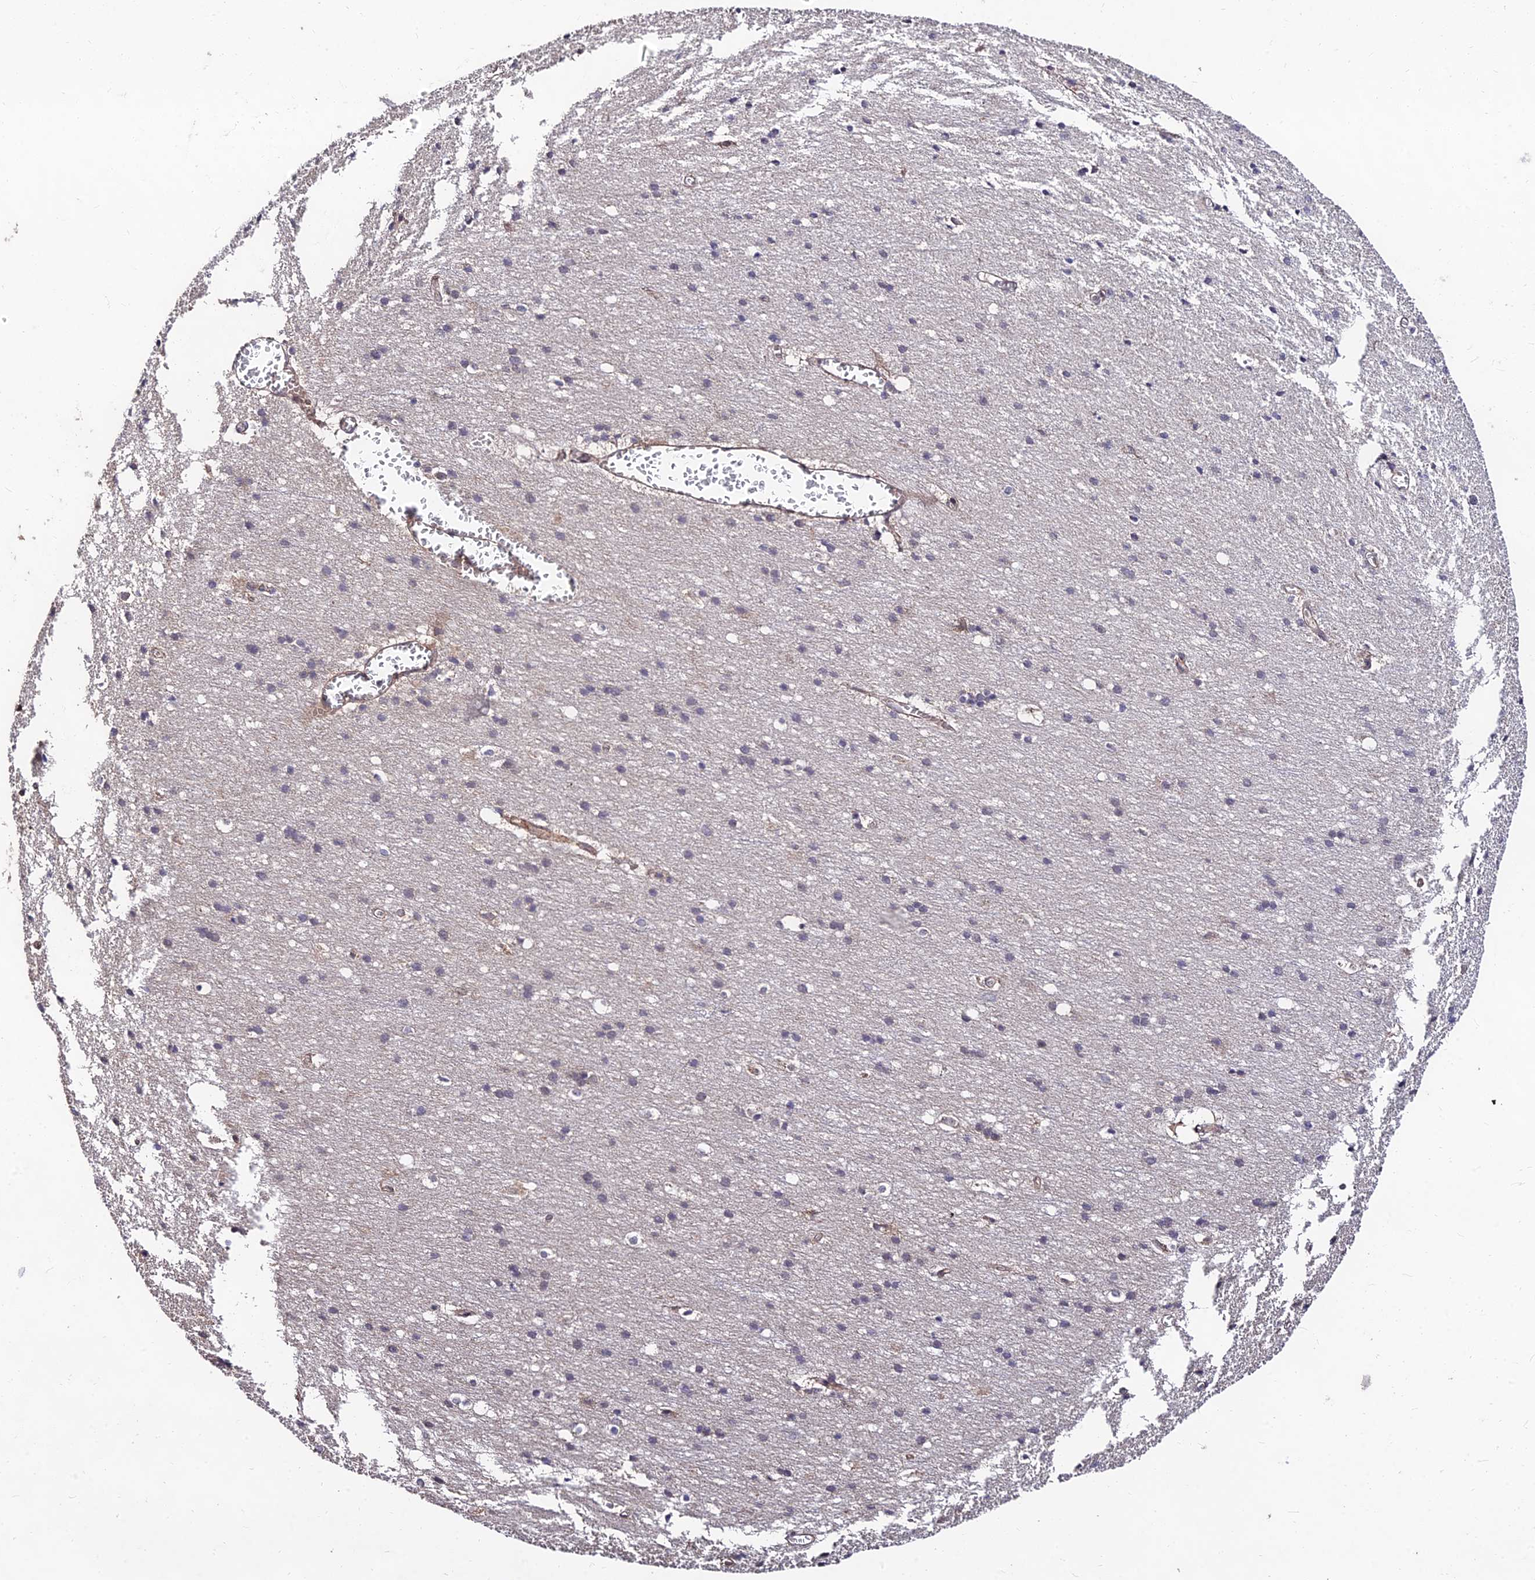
{"staining": {"intensity": "moderate", "quantity": ">75%", "location": "cytoplasmic/membranous"}, "tissue": "cerebral cortex", "cell_type": "Endothelial cells", "image_type": "normal", "snomed": [{"axis": "morphology", "description": "Normal tissue, NOS"}, {"axis": "topography", "description": "Cerebral cortex"}], "caption": "Immunohistochemical staining of unremarkable cerebral cortex demonstrates medium levels of moderate cytoplasmic/membranous expression in approximately >75% of endothelial cells. The staining was performed using DAB (3,3'-diaminobenzidine), with brown indicating positive protein expression. Nuclei are stained blue with hematoxylin.", "gene": "MKKS", "patient": {"sex": "male", "age": 54}}